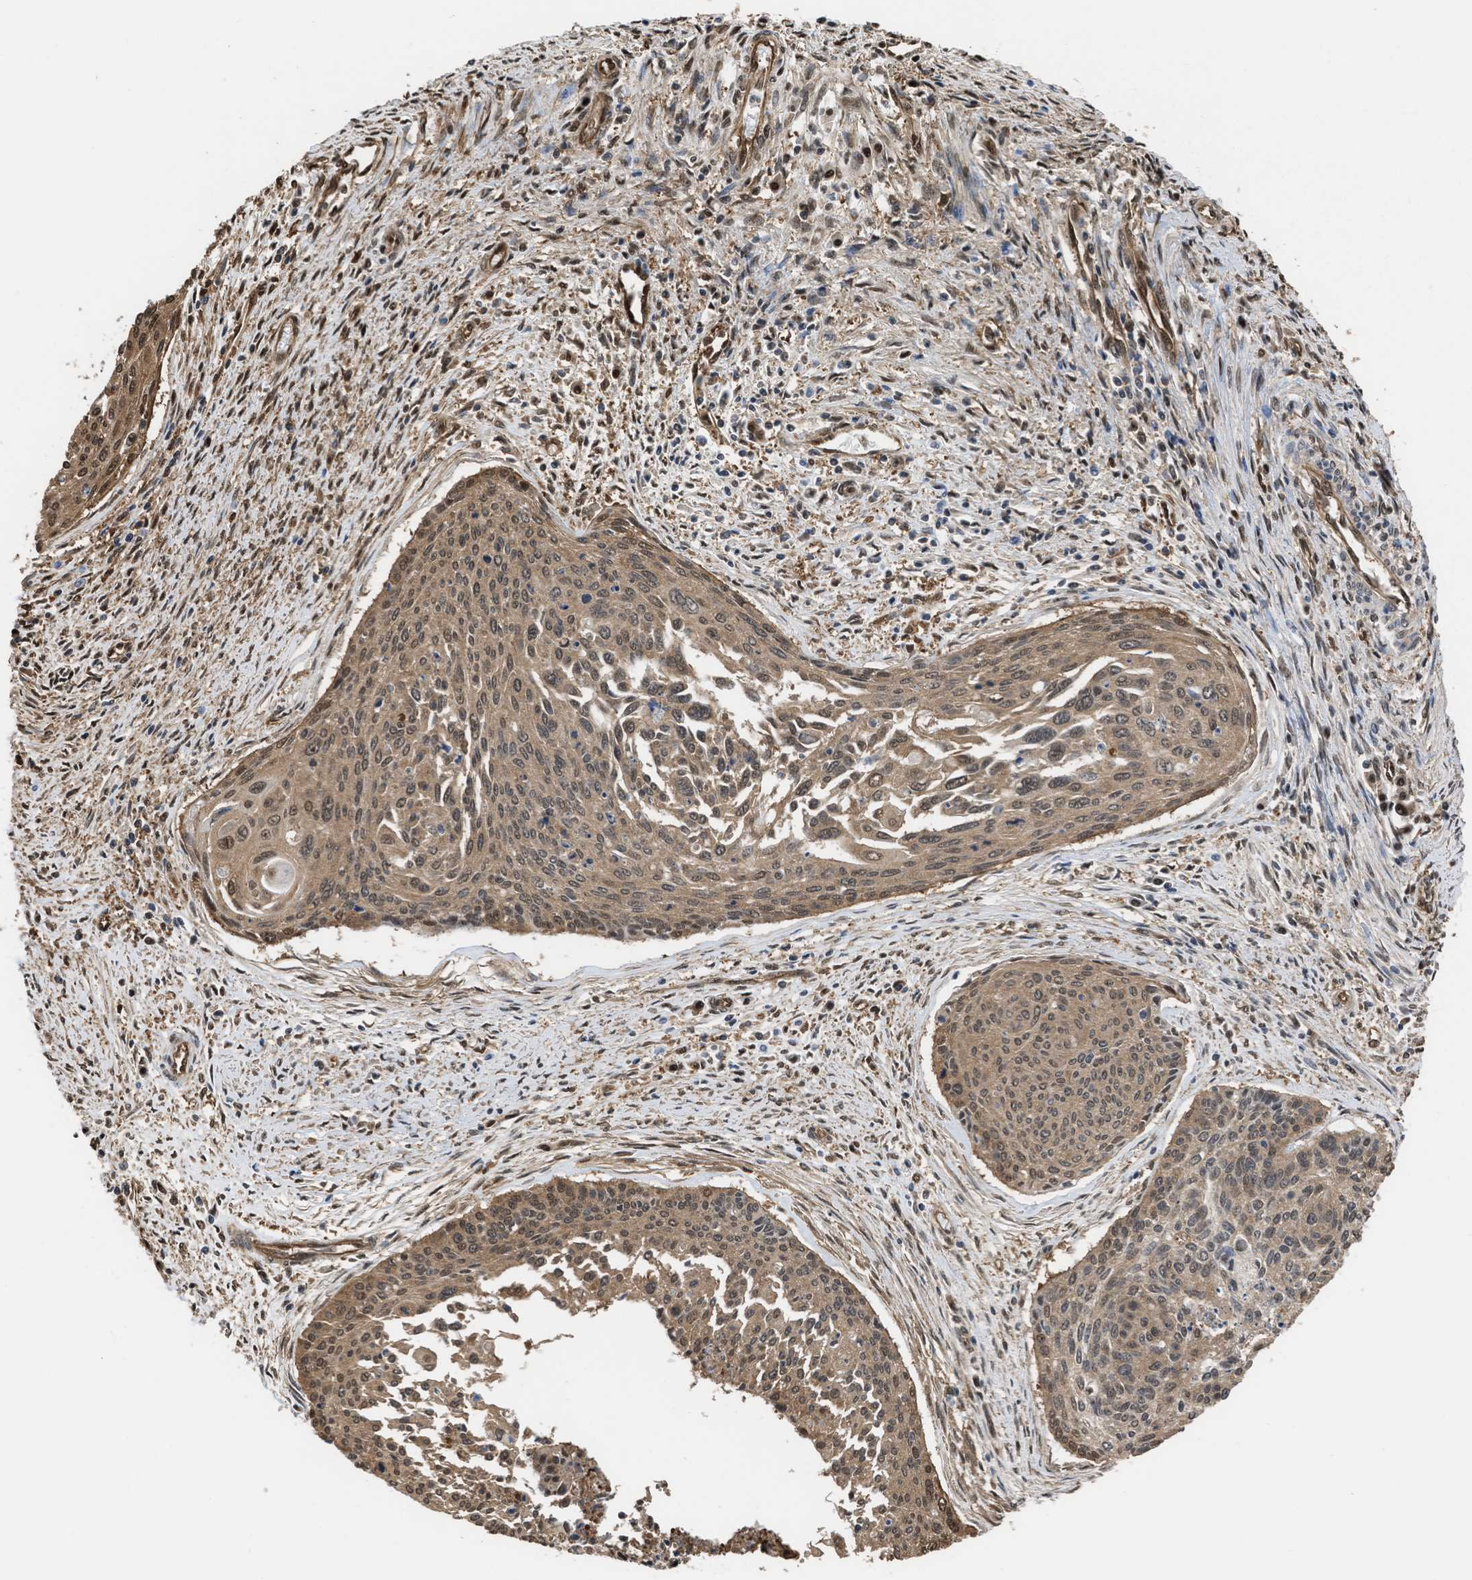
{"staining": {"intensity": "moderate", "quantity": ">75%", "location": "cytoplasmic/membranous,nuclear"}, "tissue": "cervical cancer", "cell_type": "Tumor cells", "image_type": "cancer", "snomed": [{"axis": "morphology", "description": "Squamous cell carcinoma, NOS"}, {"axis": "topography", "description": "Cervix"}], "caption": "Cervical cancer was stained to show a protein in brown. There is medium levels of moderate cytoplasmic/membranous and nuclear expression in about >75% of tumor cells.", "gene": "YWHAG", "patient": {"sex": "female", "age": 55}}